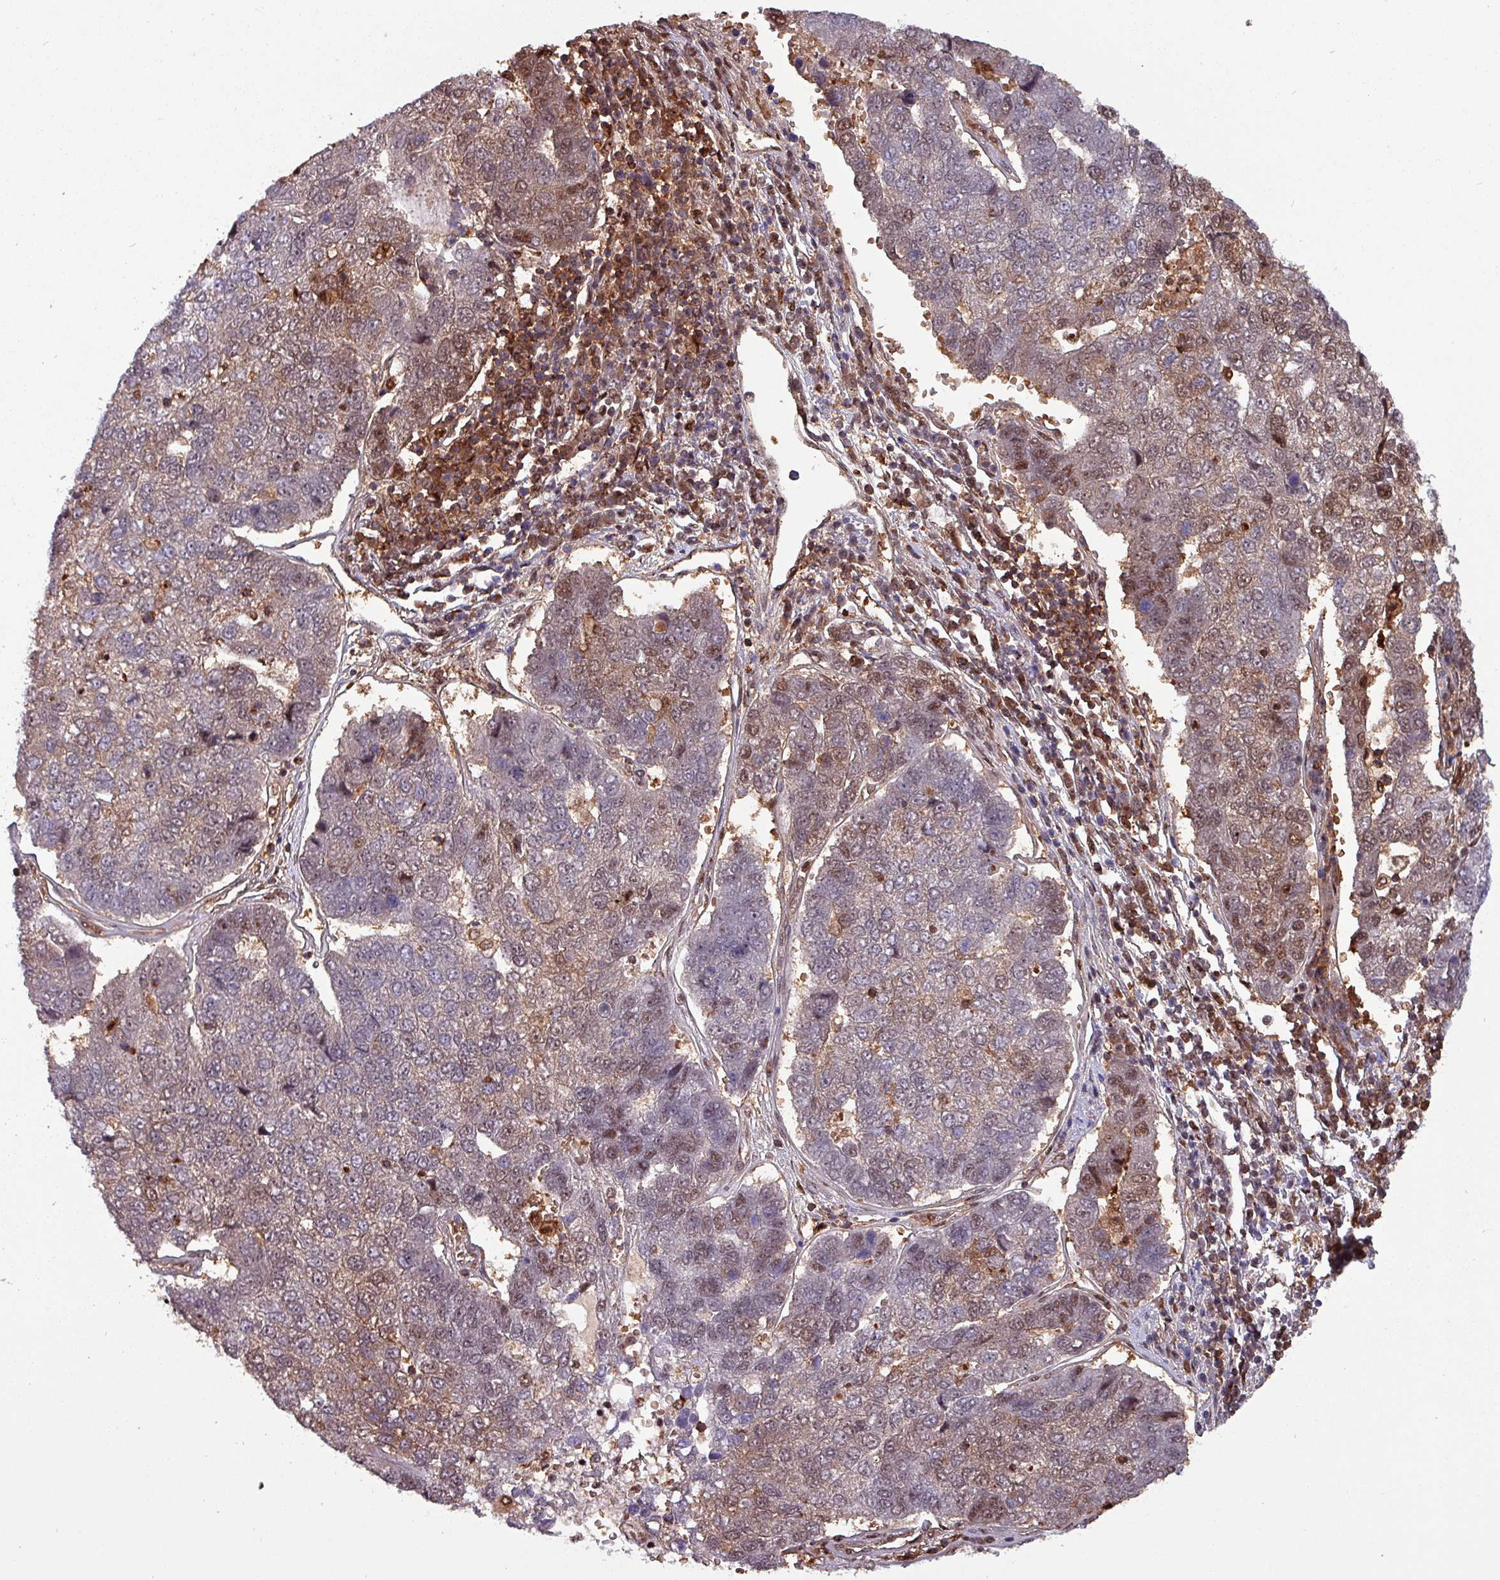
{"staining": {"intensity": "moderate", "quantity": "<25%", "location": "cytoplasmic/membranous,nuclear"}, "tissue": "pancreatic cancer", "cell_type": "Tumor cells", "image_type": "cancer", "snomed": [{"axis": "morphology", "description": "Adenocarcinoma, NOS"}, {"axis": "topography", "description": "Pancreas"}], "caption": "High-power microscopy captured an IHC photomicrograph of adenocarcinoma (pancreatic), revealing moderate cytoplasmic/membranous and nuclear staining in about <25% of tumor cells.", "gene": "PSMB8", "patient": {"sex": "female", "age": 61}}